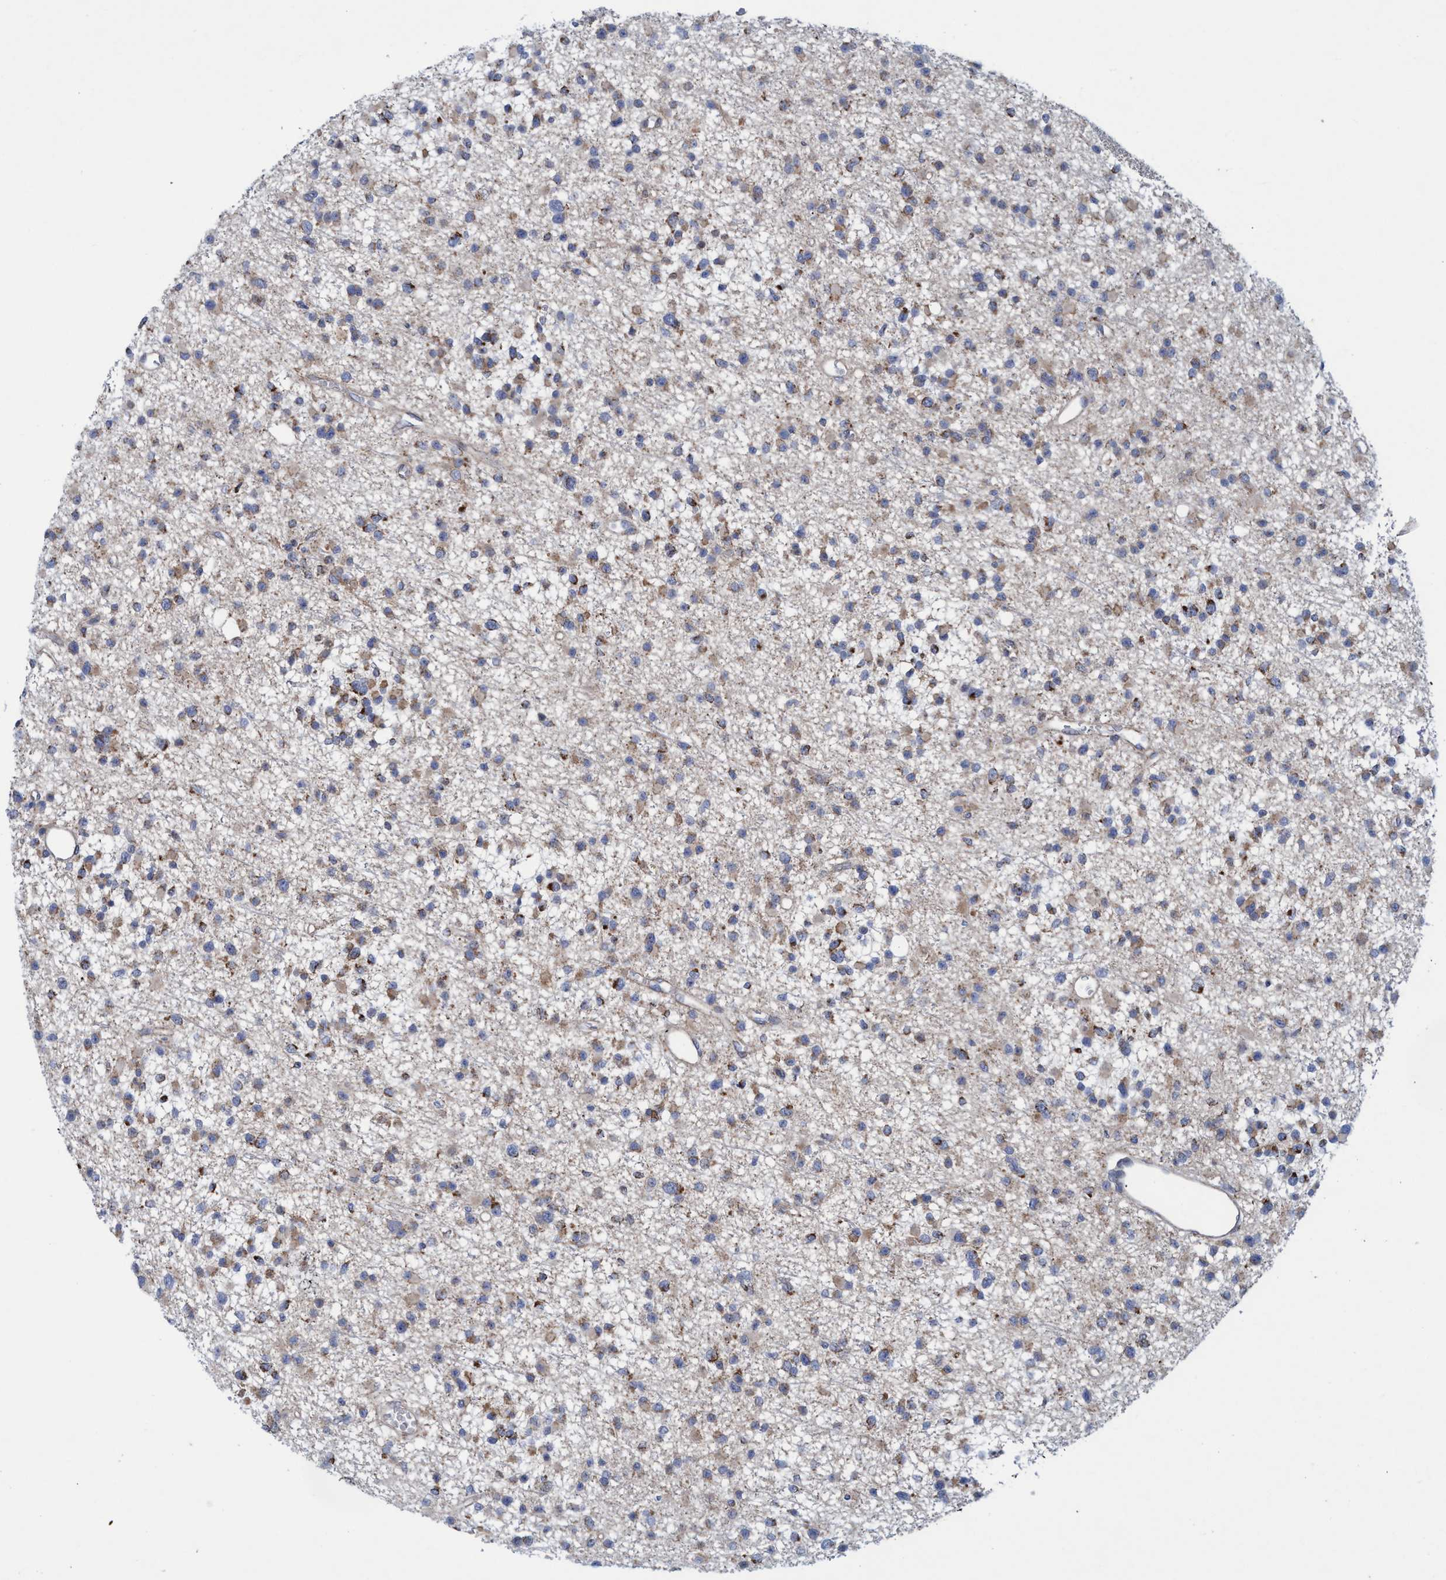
{"staining": {"intensity": "moderate", "quantity": "25%-75%", "location": "cytoplasmic/membranous"}, "tissue": "glioma", "cell_type": "Tumor cells", "image_type": "cancer", "snomed": [{"axis": "morphology", "description": "Glioma, malignant, Low grade"}, {"axis": "topography", "description": "Brain"}], "caption": "The photomicrograph reveals immunohistochemical staining of glioma. There is moderate cytoplasmic/membranous expression is identified in about 25%-75% of tumor cells. The staining was performed using DAB (3,3'-diaminobenzidine) to visualize the protein expression in brown, while the nuclei were stained in blue with hematoxylin (Magnification: 20x).", "gene": "POLR1F", "patient": {"sex": "female", "age": 22}}